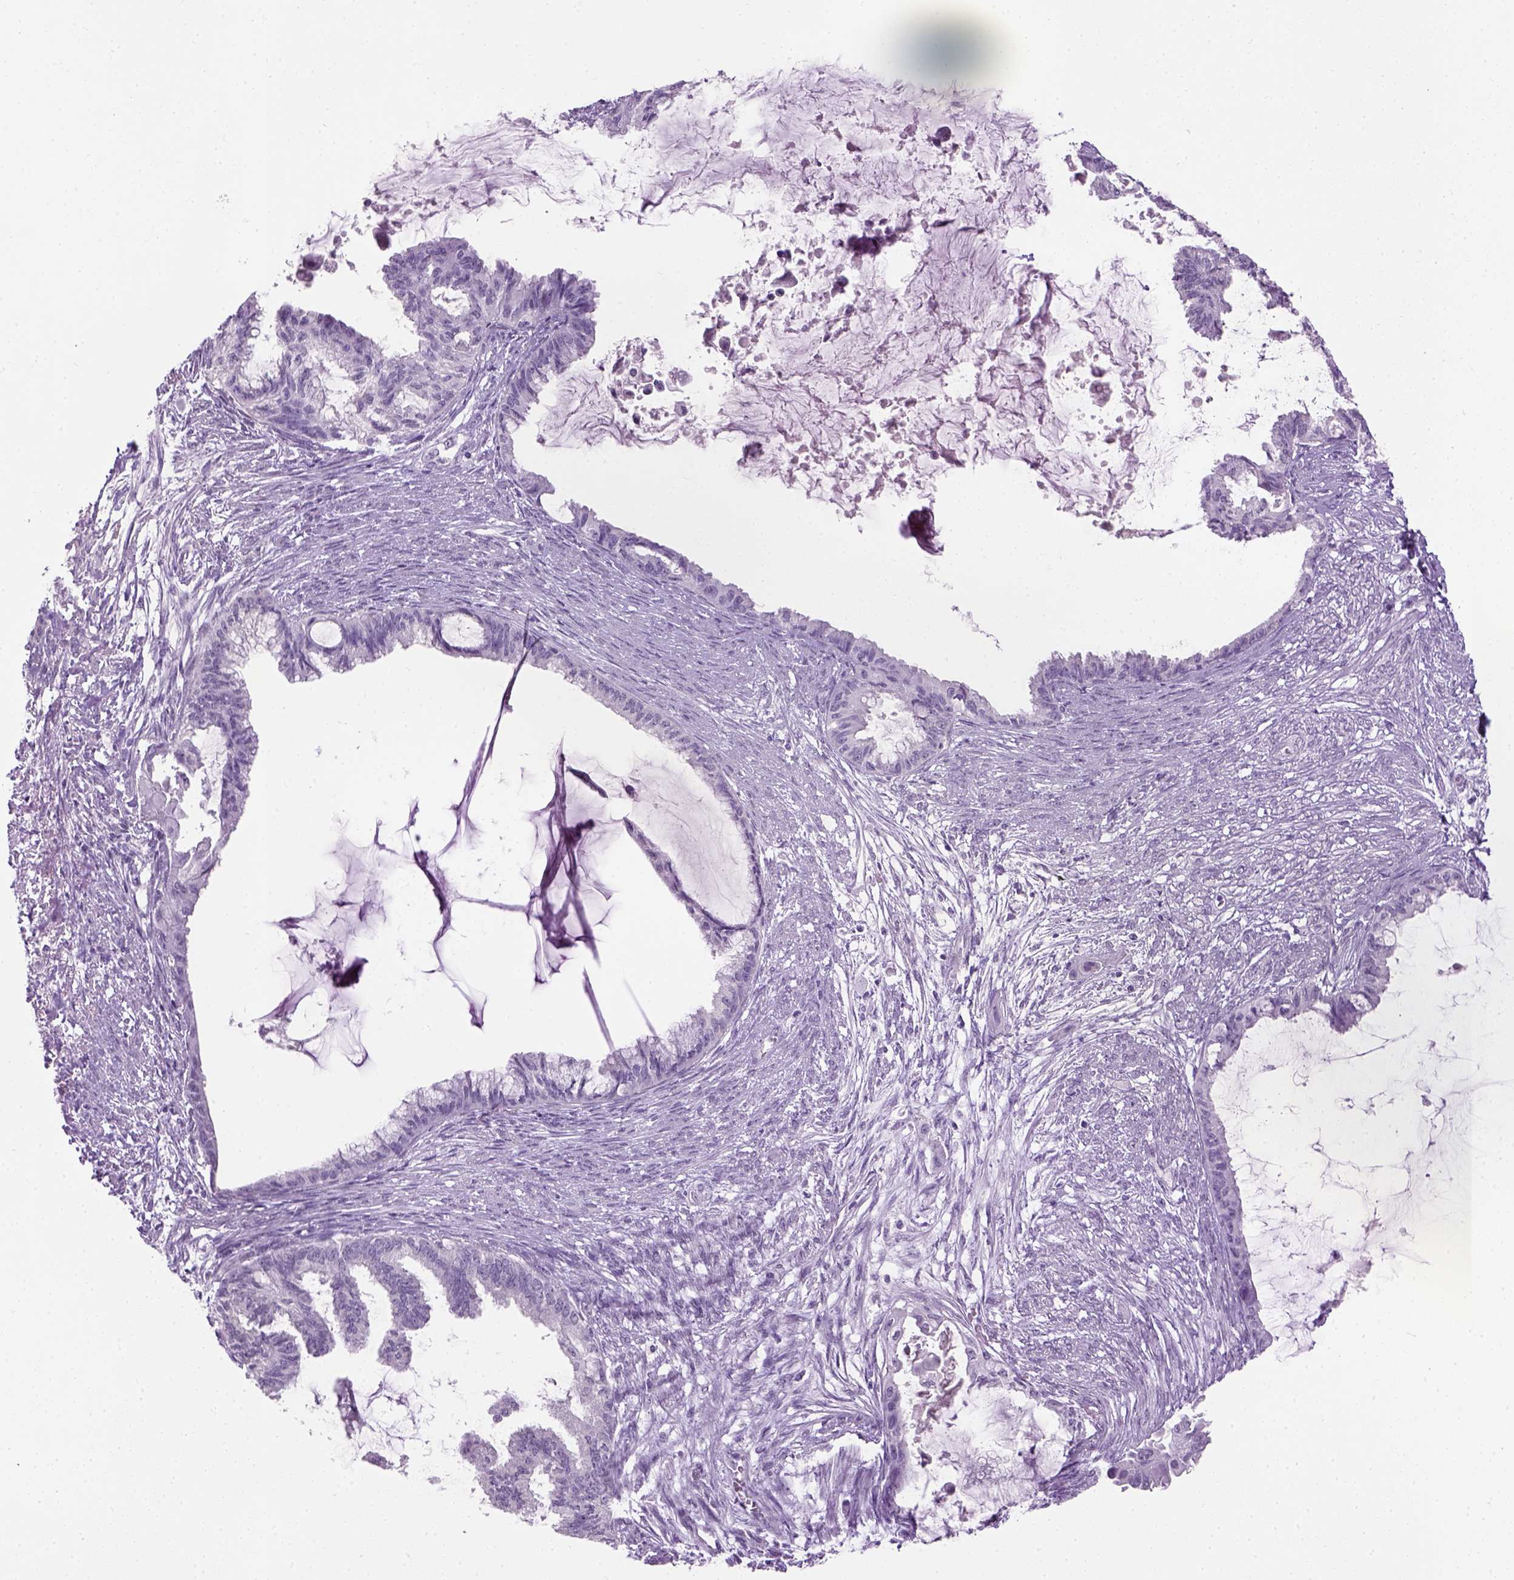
{"staining": {"intensity": "negative", "quantity": "none", "location": "none"}, "tissue": "endometrial cancer", "cell_type": "Tumor cells", "image_type": "cancer", "snomed": [{"axis": "morphology", "description": "Adenocarcinoma, NOS"}, {"axis": "topography", "description": "Endometrium"}], "caption": "Human endometrial cancer stained for a protein using IHC reveals no staining in tumor cells.", "gene": "GABRB2", "patient": {"sex": "female", "age": 86}}